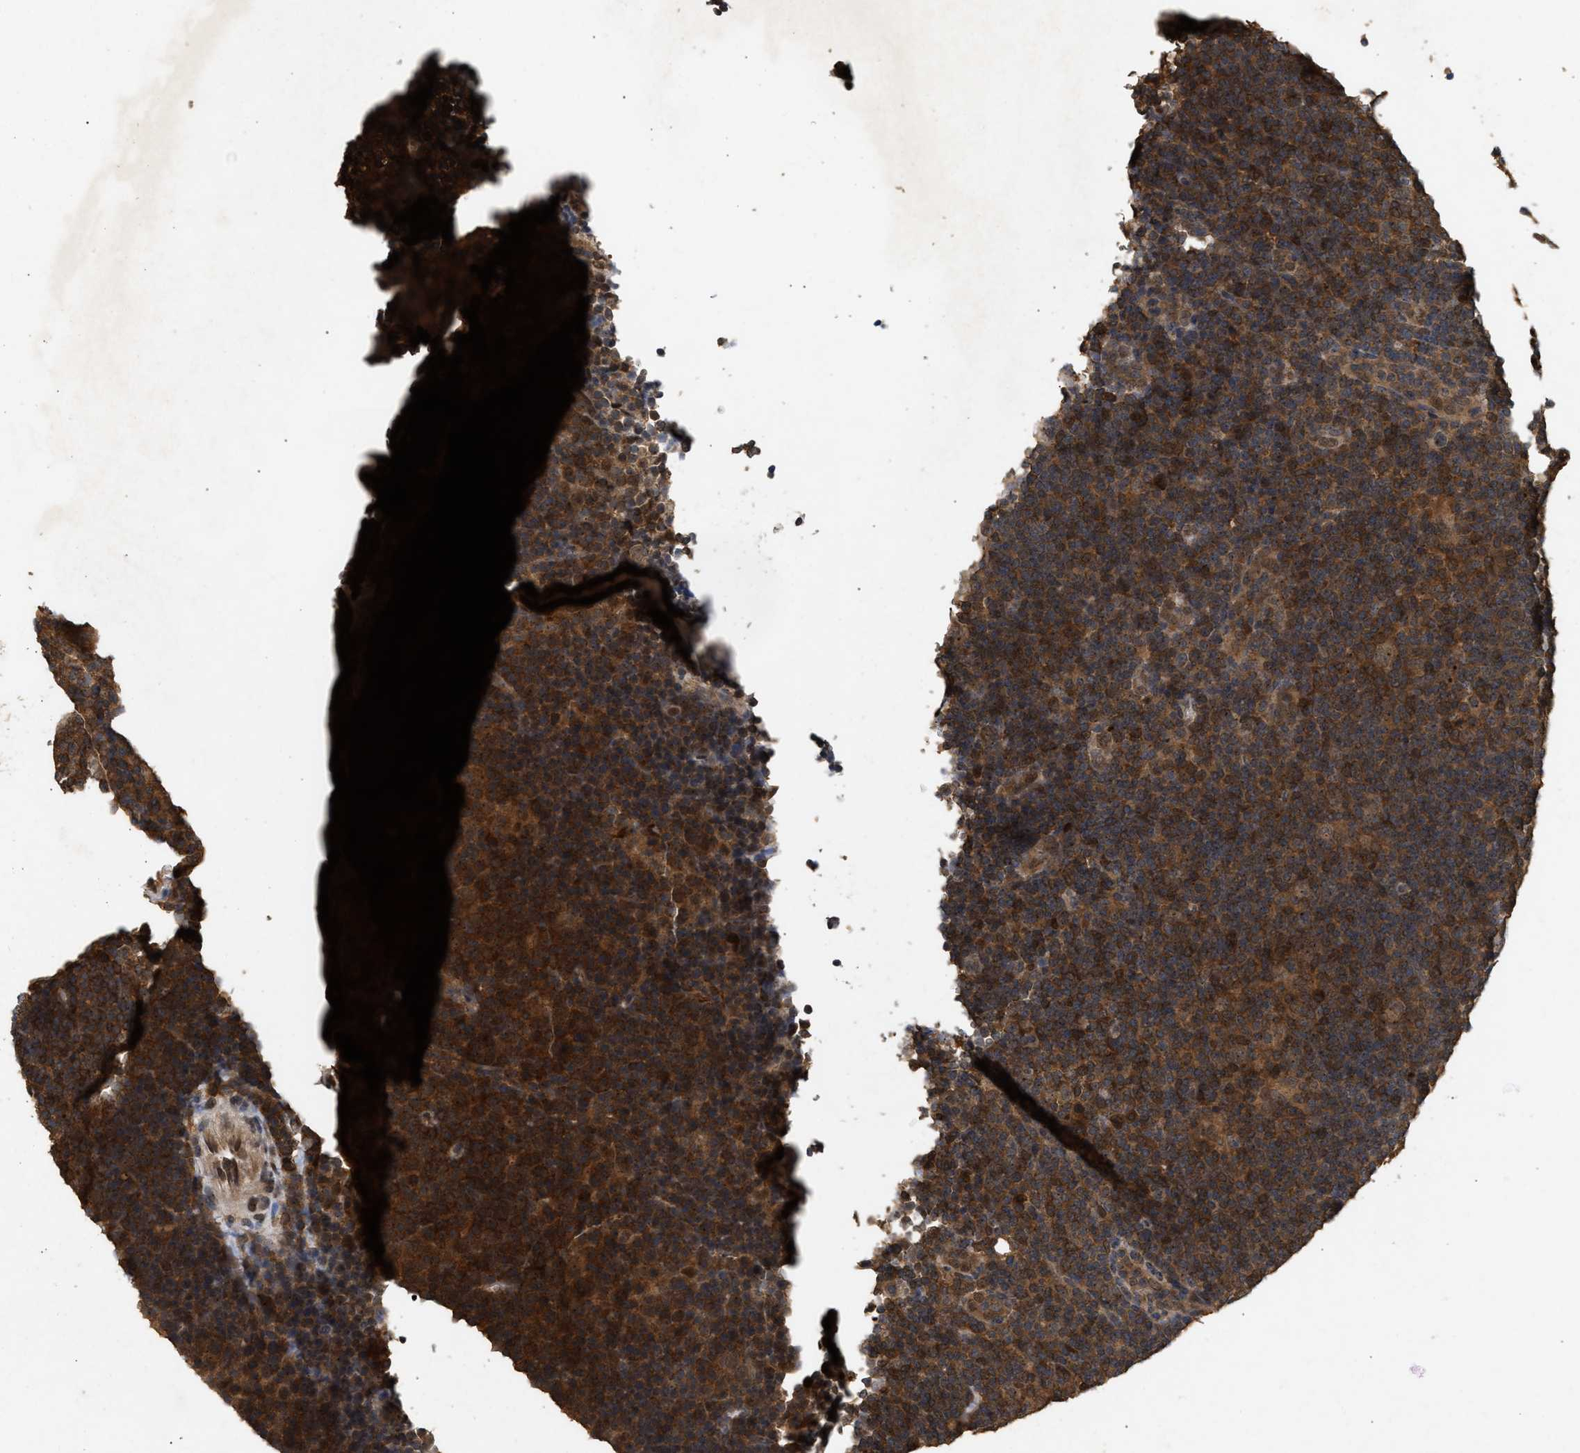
{"staining": {"intensity": "moderate", "quantity": "25%-75%", "location": "cytoplasmic/membranous,nuclear"}, "tissue": "lymphoma", "cell_type": "Tumor cells", "image_type": "cancer", "snomed": [{"axis": "morphology", "description": "Hodgkin's disease, NOS"}, {"axis": "topography", "description": "Lymph node"}], "caption": "Brown immunohistochemical staining in Hodgkin's disease displays moderate cytoplasmic/membranous and nuclear positivity in approximately 25%-75% of tumor cells.", "gene": "FITM1", "patient": {"sex": "female", "age": 57}}